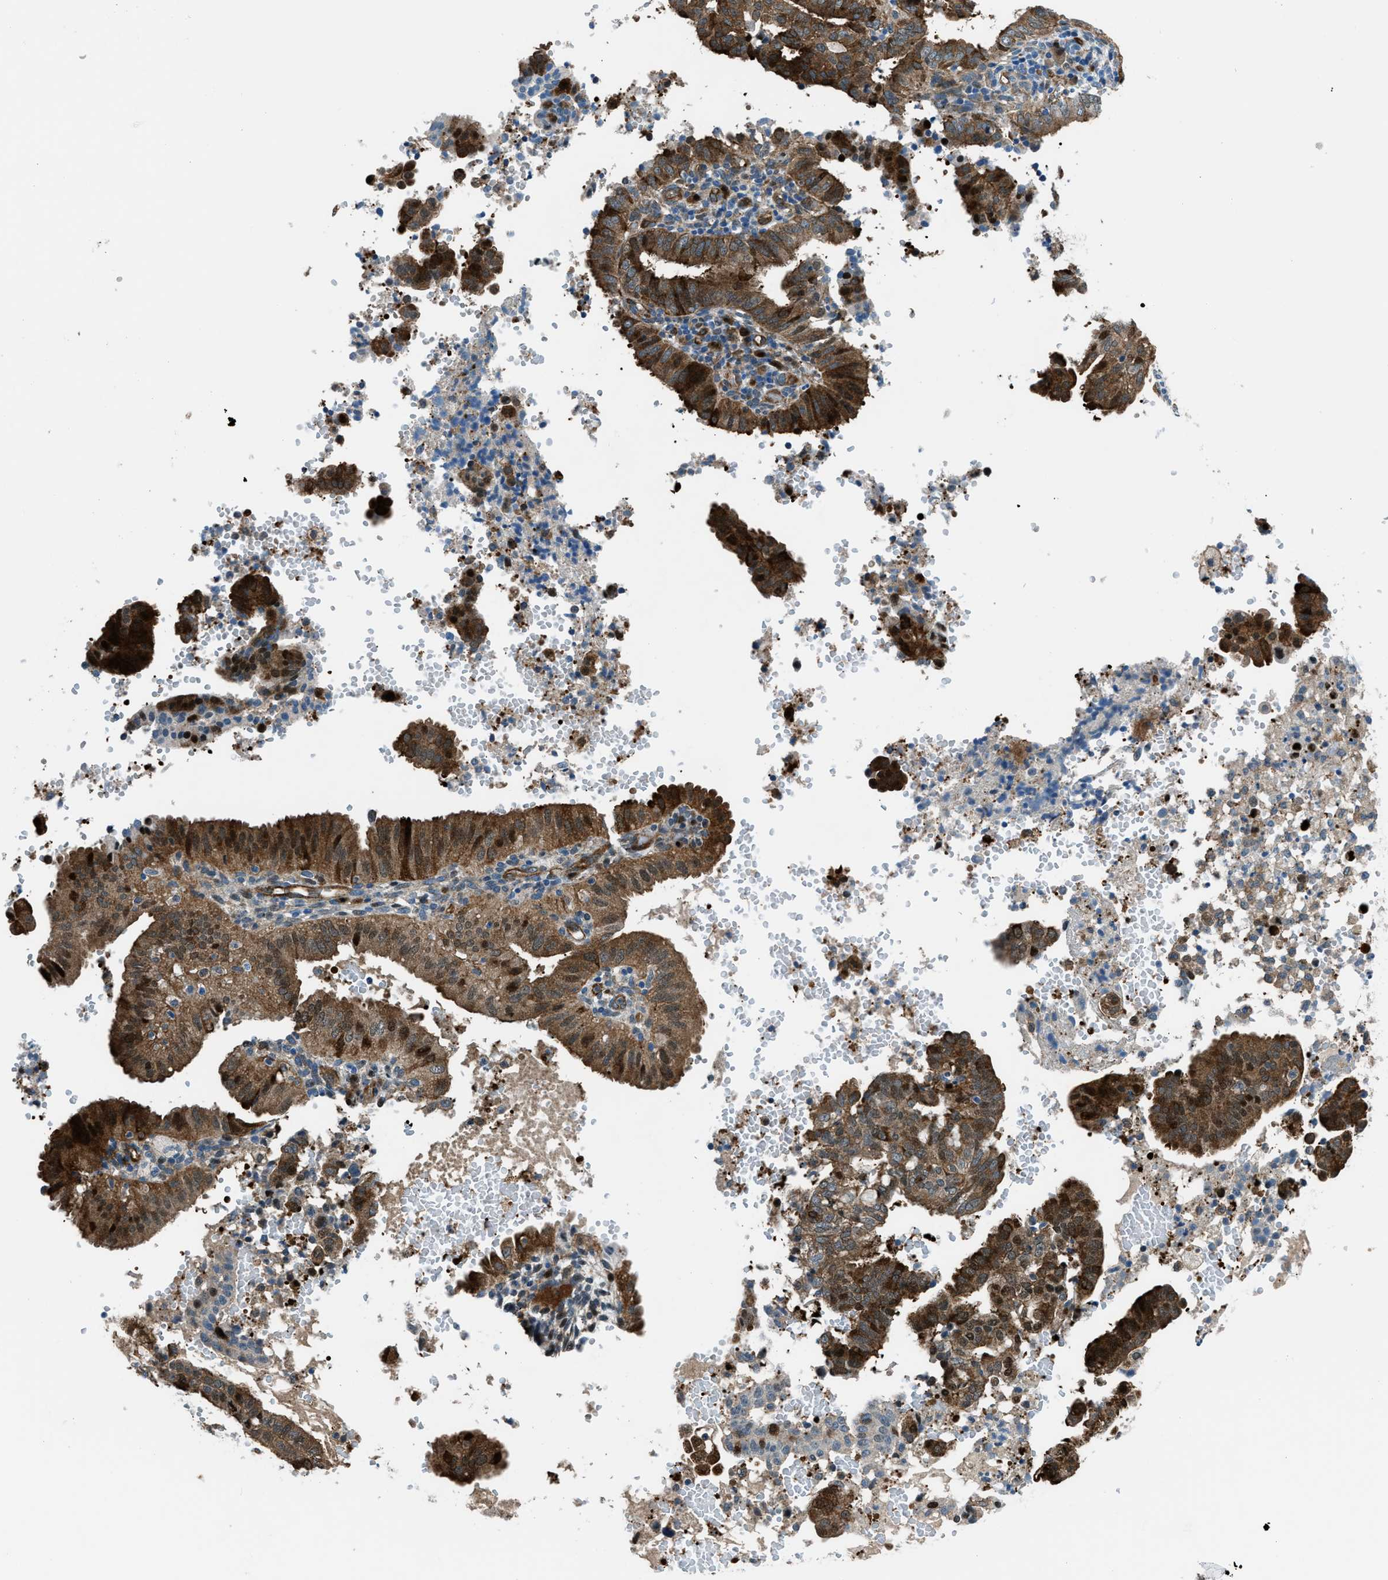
{"staining": {"intensity": "strong", "quantity": "25%-75%", "location": "cytoplasmic/membranous,nuclear"}, "tissue": "endometrial cancer", "cell_type": "Tumor cells", "image_type": "cancer", "snomed": [{"axis": "morphology", "description": "Adenocarcinoma, NOS"}, {"axis": "topography", "description": "Endometrium"}], "caption": "Brown immunohistochemical staining in endometrial adenocarcinoma shows strong cytoplasmic/membranous and nuclear staining in approximately 25%-75% of tumor cells.", "gene": "YWHAE", "patient": {"sex": "female", "age": 58}}